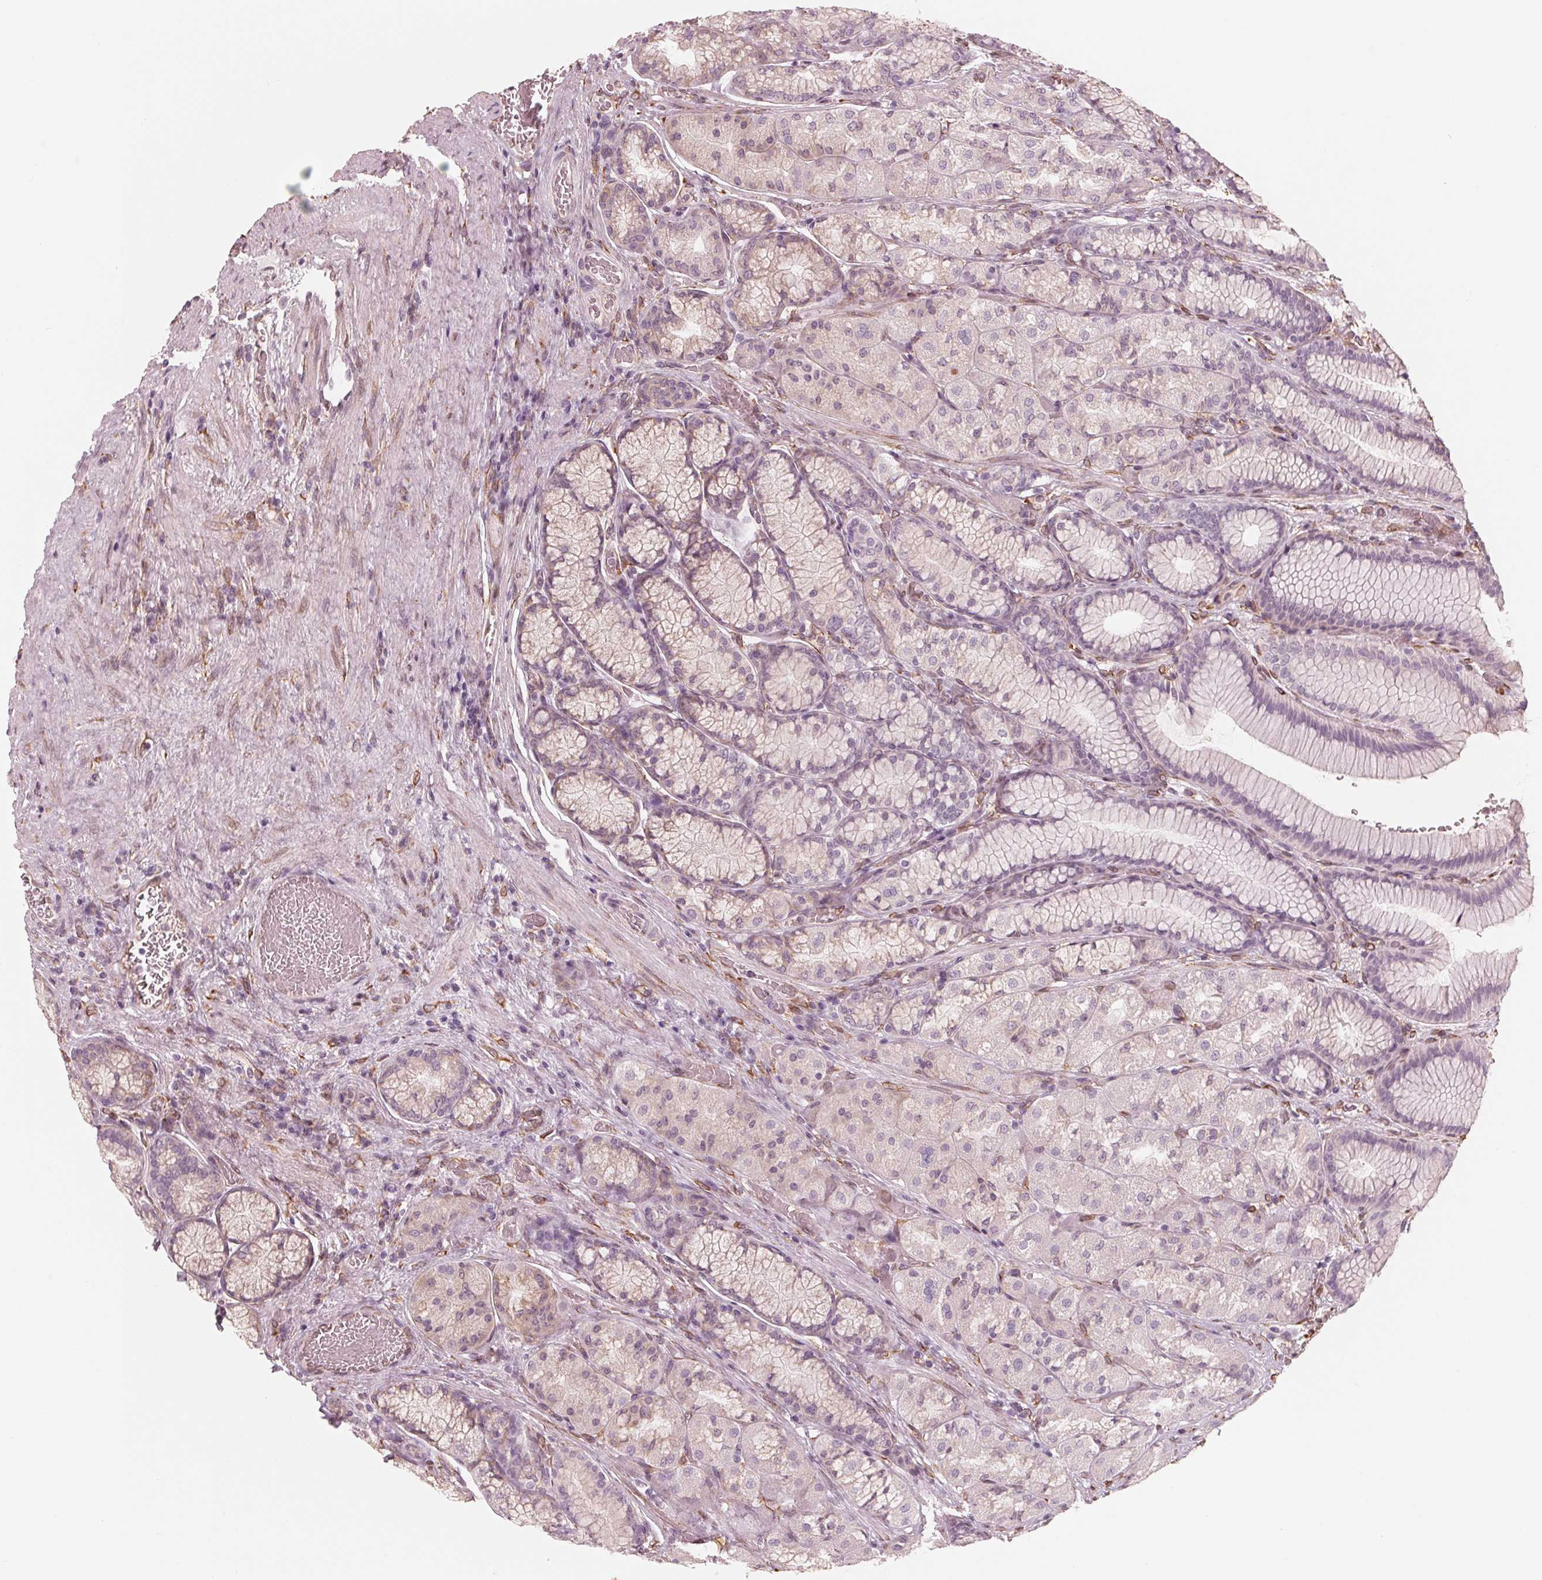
{"staining": {"intensity": "negative", "quantity": "none", "location": "none"}, "tissue": "stomach", "cell_type": "Glandular cells", "image_type": "normal", "snomed": [{"axis": "morphology", "description": "Normal tissue, NOS"}, {"axis": "morphology", "description": "Adenocarcinoma, NOS"}, {"axis": "morphology", "description": "Adenocarcinoma, High grade"}, {"axis": "topography", "description": "Stomach, upper"}, {"axis": "topography", "description": "Stomach"}], "caption": "A histopathology image of stomach stained for a protein demonstrates no brown staining in glandular cells. The staining is performed using DAB (3,3'-diaminobenzidine) brown chromogen with nuclei counter-stained in using hematoxylin.", "gene": "IKBIP", "patient": {"sex": "female", "age": 65}}